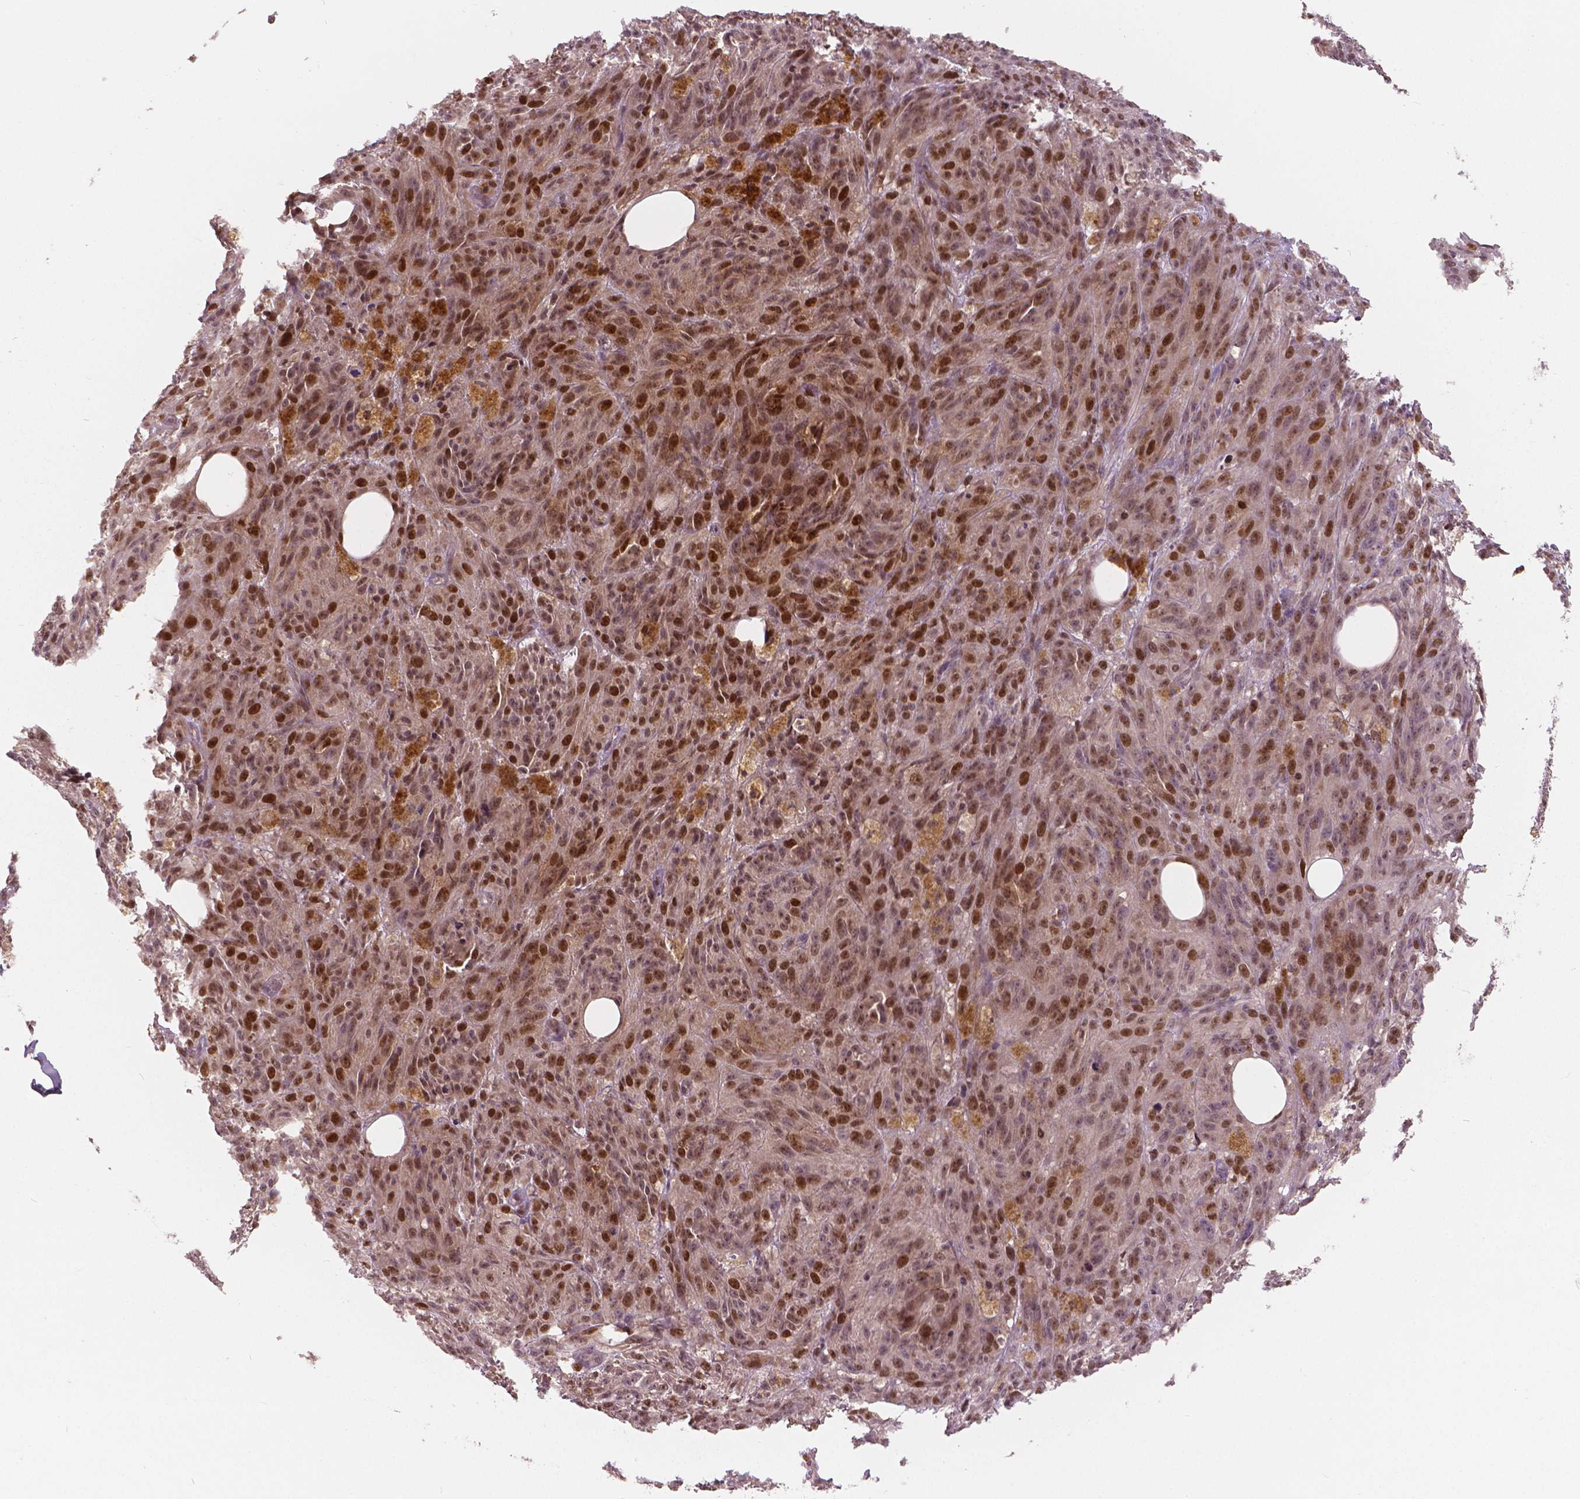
{"staining": {"intensity": "moderate", "quantity": ">75%", "location": "nuclear"}, "tissue": "melanoma", "cell_type": "Tumor cells", "image_type": "cancer", "snomed": [{"axis": "morphology", "description": "Malignant melanoma, NOS"}, {"axis": "topography", "description": "Skin"}], "caption": "Malignant melanoma tissue exhibits moderate nuclear expression in approximately >75% of tumor cells", "gene": "NSD2", "patient": {"sex": "female", "age": 34}}